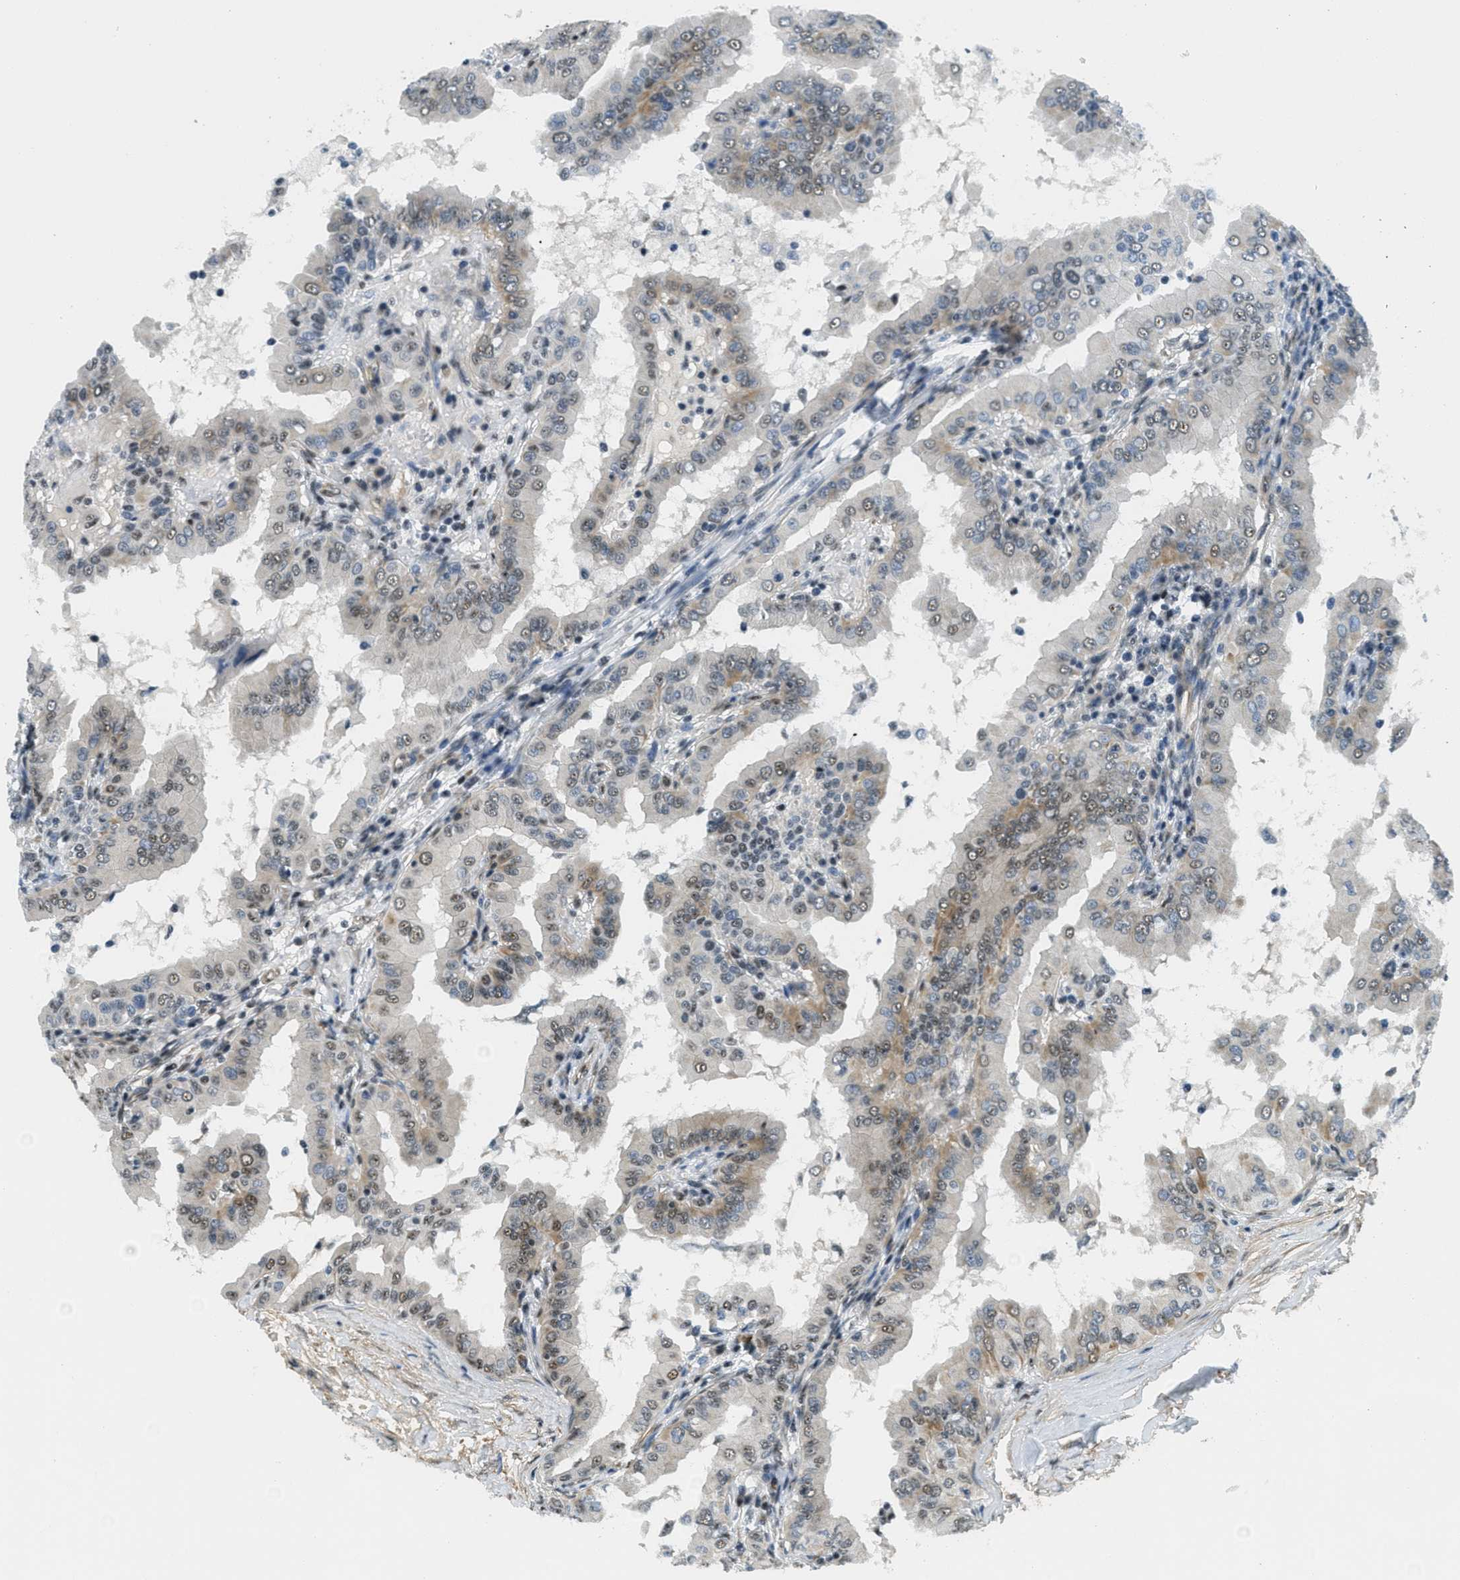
{"staining": {"intensity": "moderate", "quantity": "25%-75%", "location": "nuclear"}, "tissue": "thyroid cancer", "cell_type": "Tumor cells", "image_type": "cancer", "snomed": [{"axis": "morphology", "description": "Papillary adenocarcinoma, NOS"}, {"axis": "topography", "description": "Thyroid gland"}], "caption": "Immunohistochemical staining of human papillary adenocarcinoma (thyroid) demonstrates moderate nuclear protein expression in about 25%-75% of tumor cells. Nuclei are stained in blue.", "gene": "CFAP36", "patient": {"sex": "male", "age": 33}}